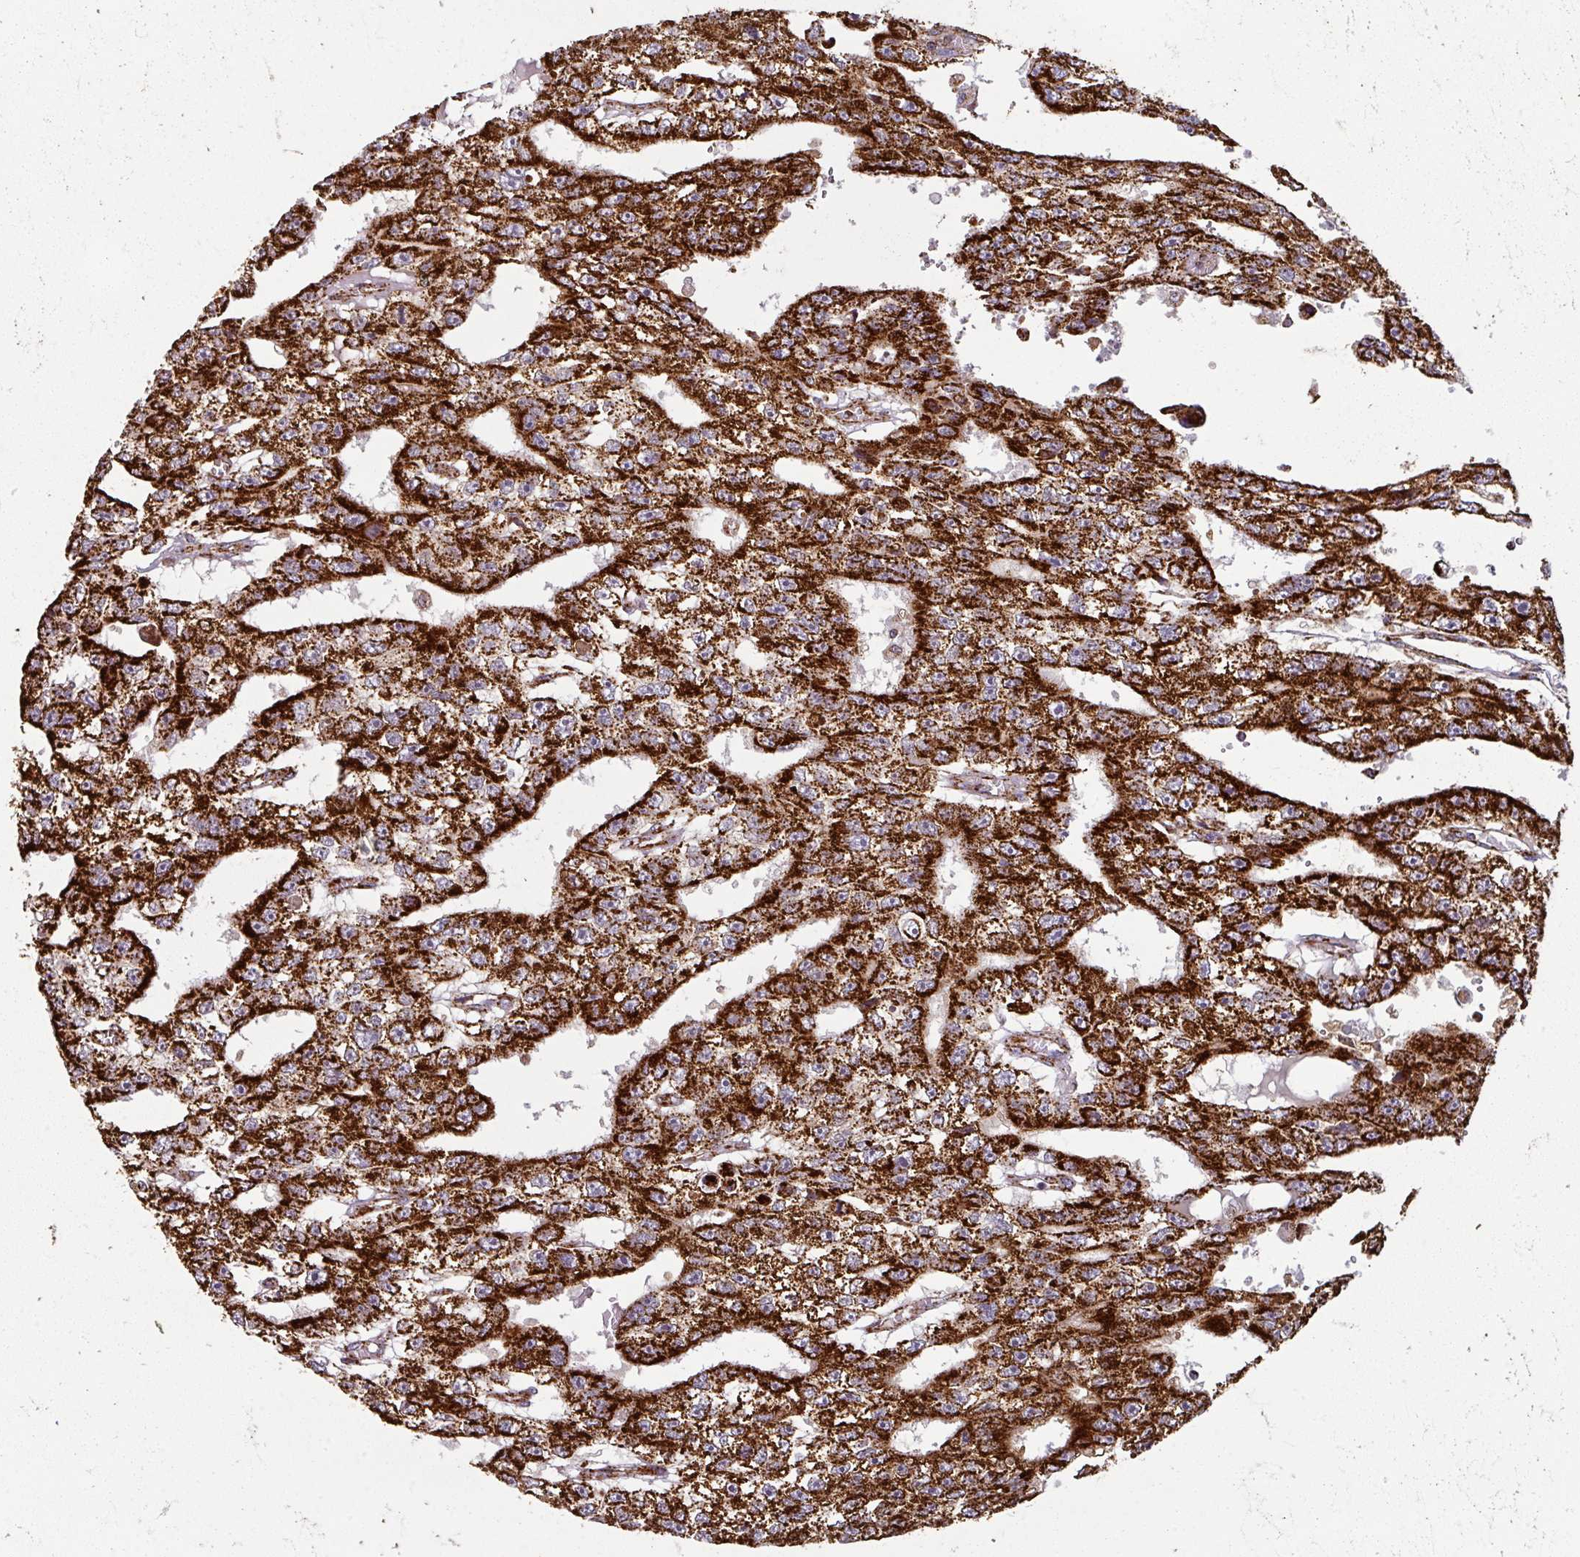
{"staining": {"intensity": "strong", "quantity": ">75%", "location": "cytoplasmic/membranous"}, "tissue": "testis cancer", "cell_type": "Tumor cells", "image_type": "cancer", "snomed": [{"axis": "morphology", "description": "Carcinoma, Embryonal, NOS"}, {"axis": "topography", "description": "Testis"}], "caption": "A photomicrograph of testis cancer (embryonal carcinoma) stained for a protein exhibits strong cytoplasmic/membranous brown staining in tumor cells.", "gene": "TRAP1", "patient": {"sex": "male", "age": 20}}